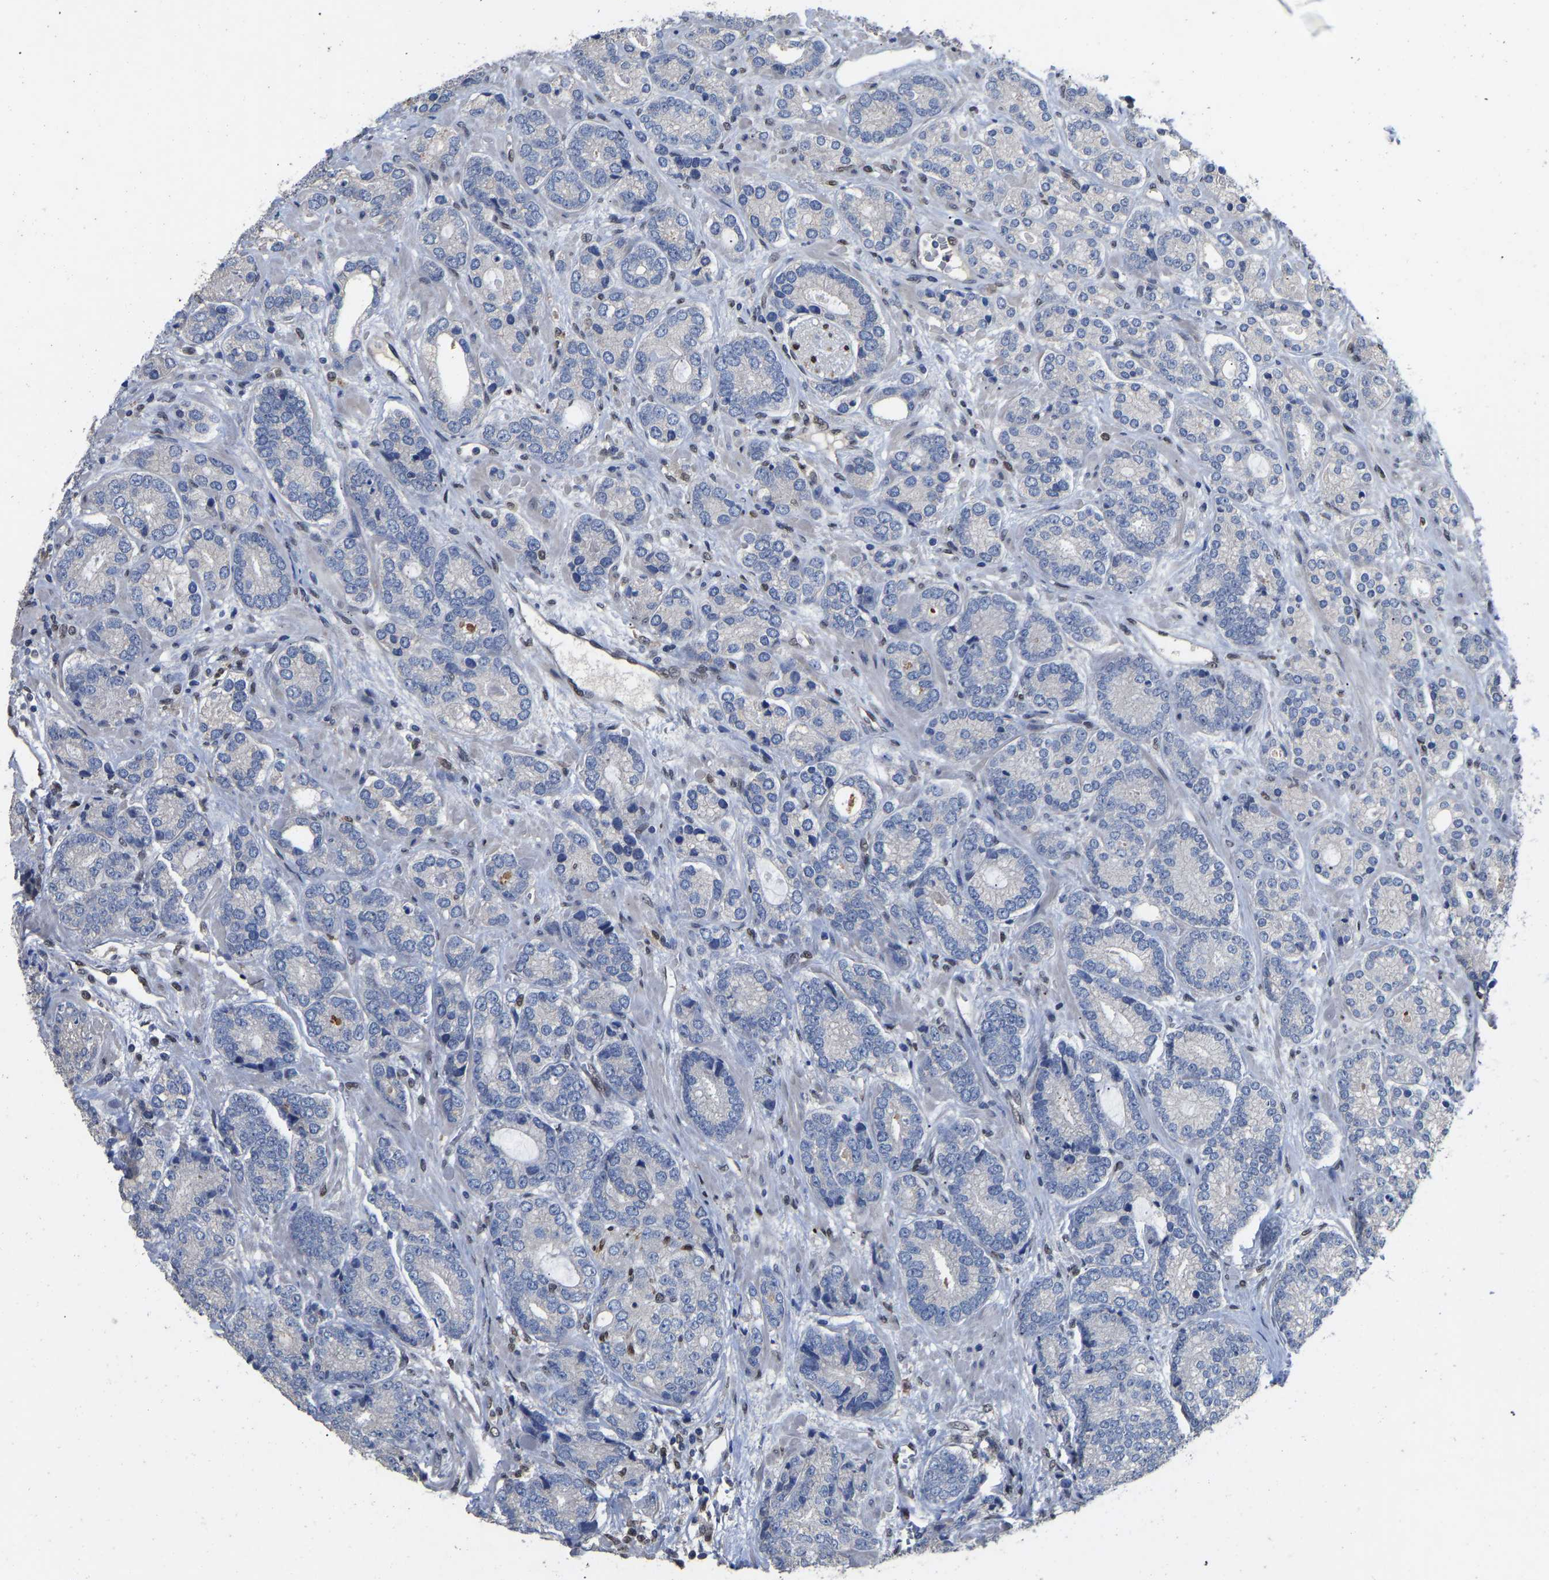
{"staining": {"intensity": "negative", "quantity": "none", "location": "none"}, "tissue": "prostate cancer", "cell_type": "Tumor cells", "image_type": "cancer", "snomed": [{"axis": "morphology", "description": "Adenocarcinoma, High grade"}, {"axis": "topography", "description": "Prostate"}], "caption": "The histopathology image reveals no staining of tumor cells in prostate high-grade adenocarcinoma.", "gene": "QKI", "patient": {"sex": "male", "age": 61}}